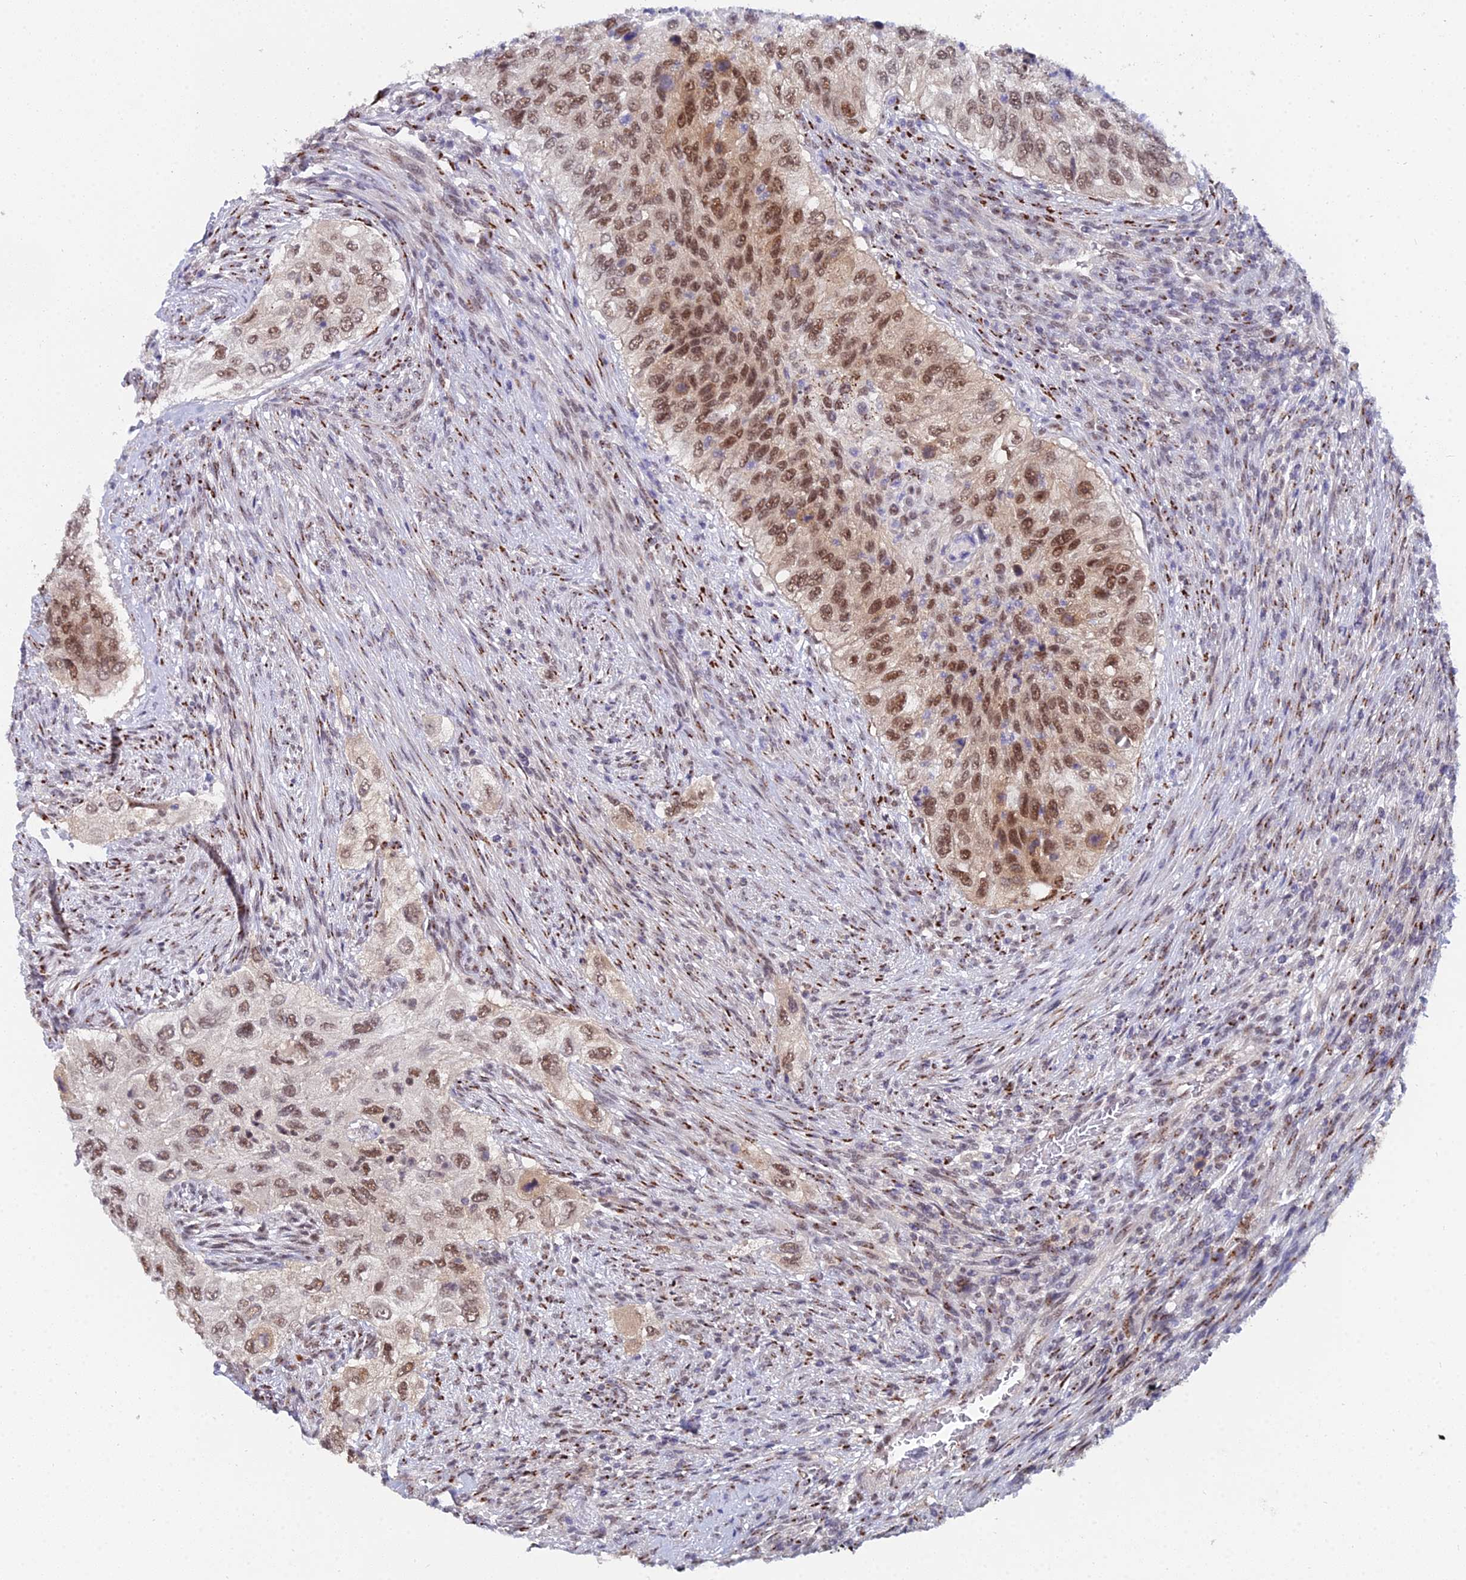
{"staining": {"intensity": "moderate", "quantity": ">75%", "location": "nuclear"}, "tissue": "urothelial cancer", "cell_type": "Tumor cells", "image_type": "cancer", "snomed": [{"axis": "morphology", "description": "Urothelial carcinoma, High grade"}, {"axis": "topography", "description": "Urinary bladder"}], "caption": "Tumor cells reveal moderate nuclear positivity in approximately >75% of cells in urothelial carcinoma (high-grade).", "gene": "THOC3", "patient": {"sex": "female", "age": 60}}